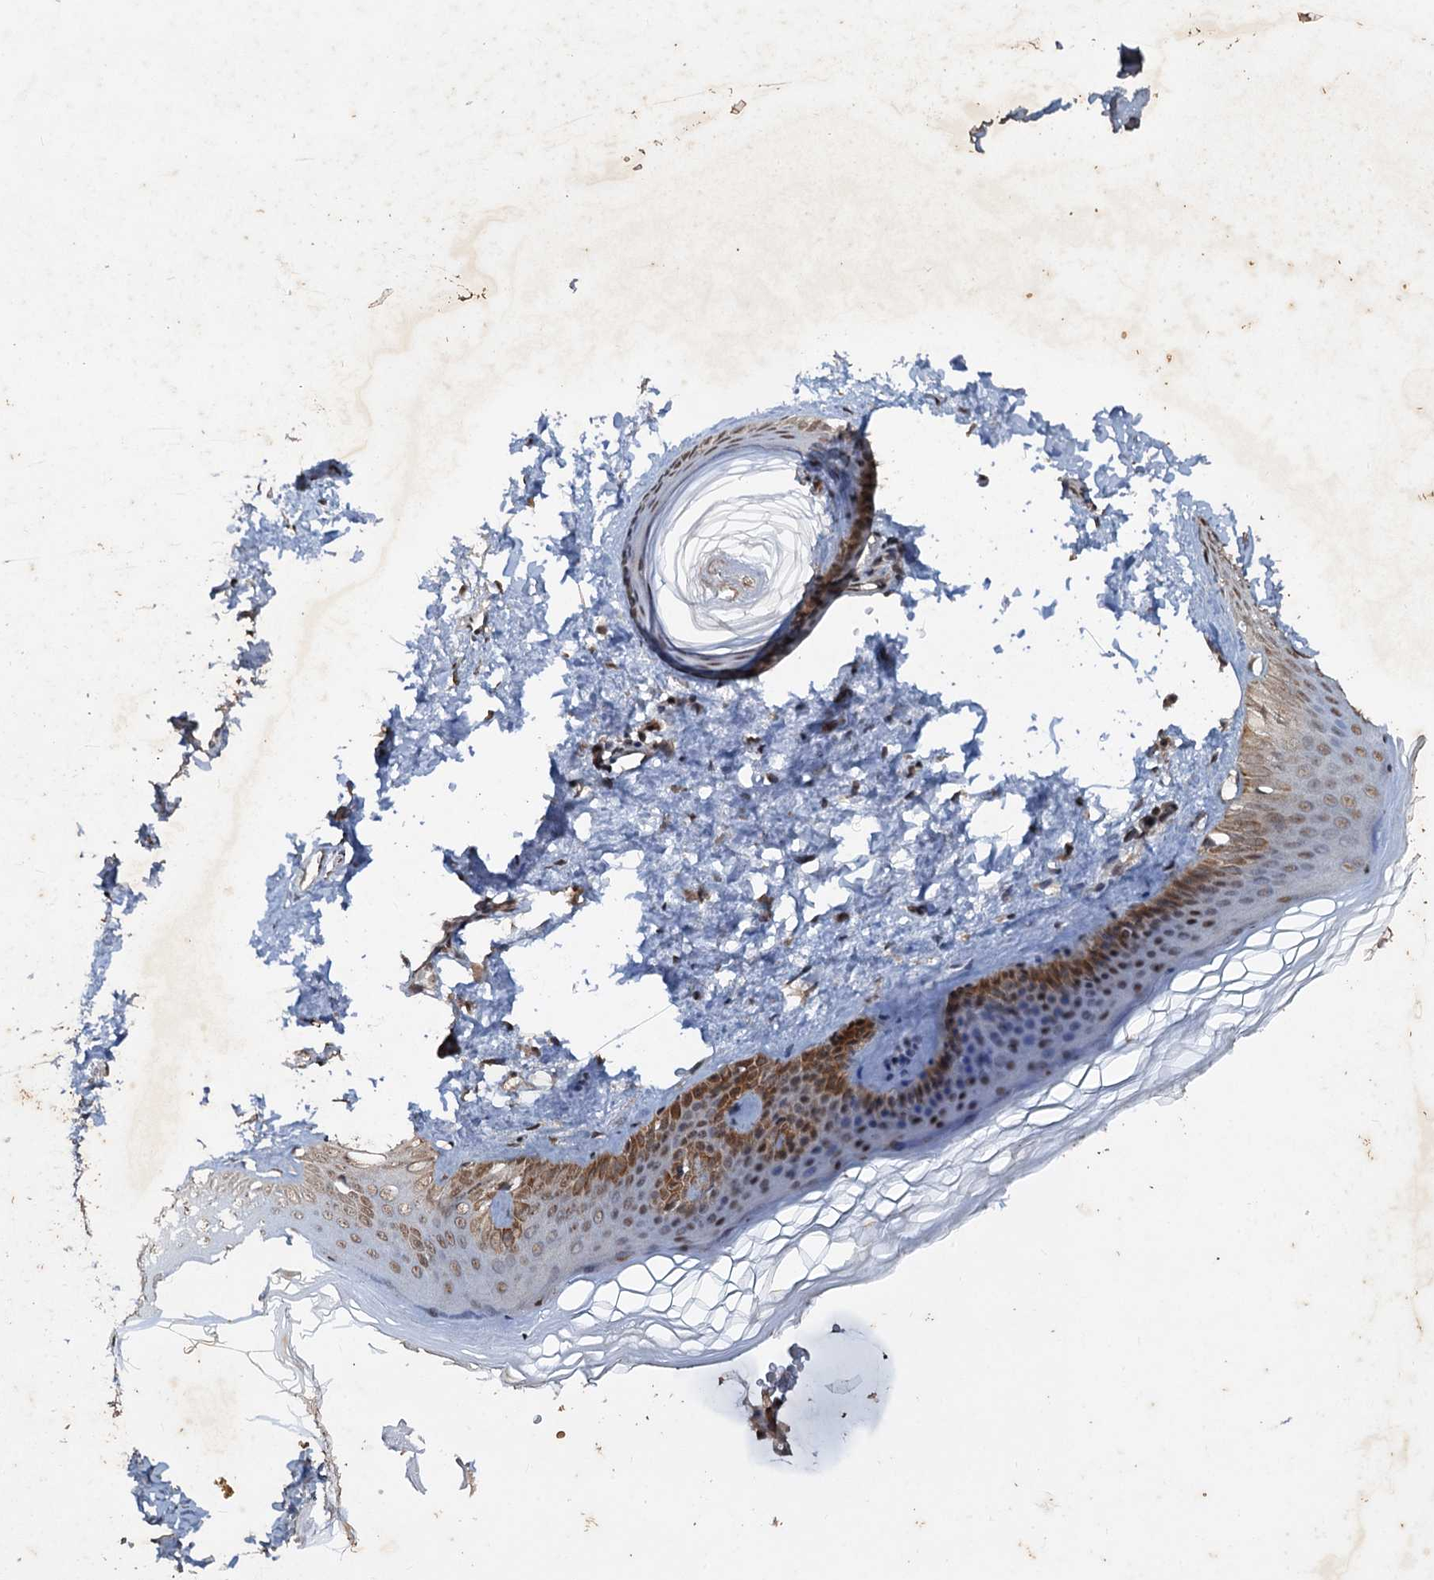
{"staining": {"intensity": "moderate", "quantity": "25%-75%", "location": "cytoplasmic/membranous"}, "tissue": "skin", "cell_type": "Fibroblasts", "image_type": "normal", "snomed": [{"axis": "morphology", "description": "Normal tissue, NOS"}, {"axis": "topography", "description": "Skin"}], "caption": "Immunohistochemical staining of normal human skin demonstrates 25%-75% levels of moderate cytoplasmic/membranous protein positivity in approximately 25%-75% of fibroblasts. Nuclei are stained in blue.", "gene": "REP15", "patient": {"sex": "female", "age": 27}}